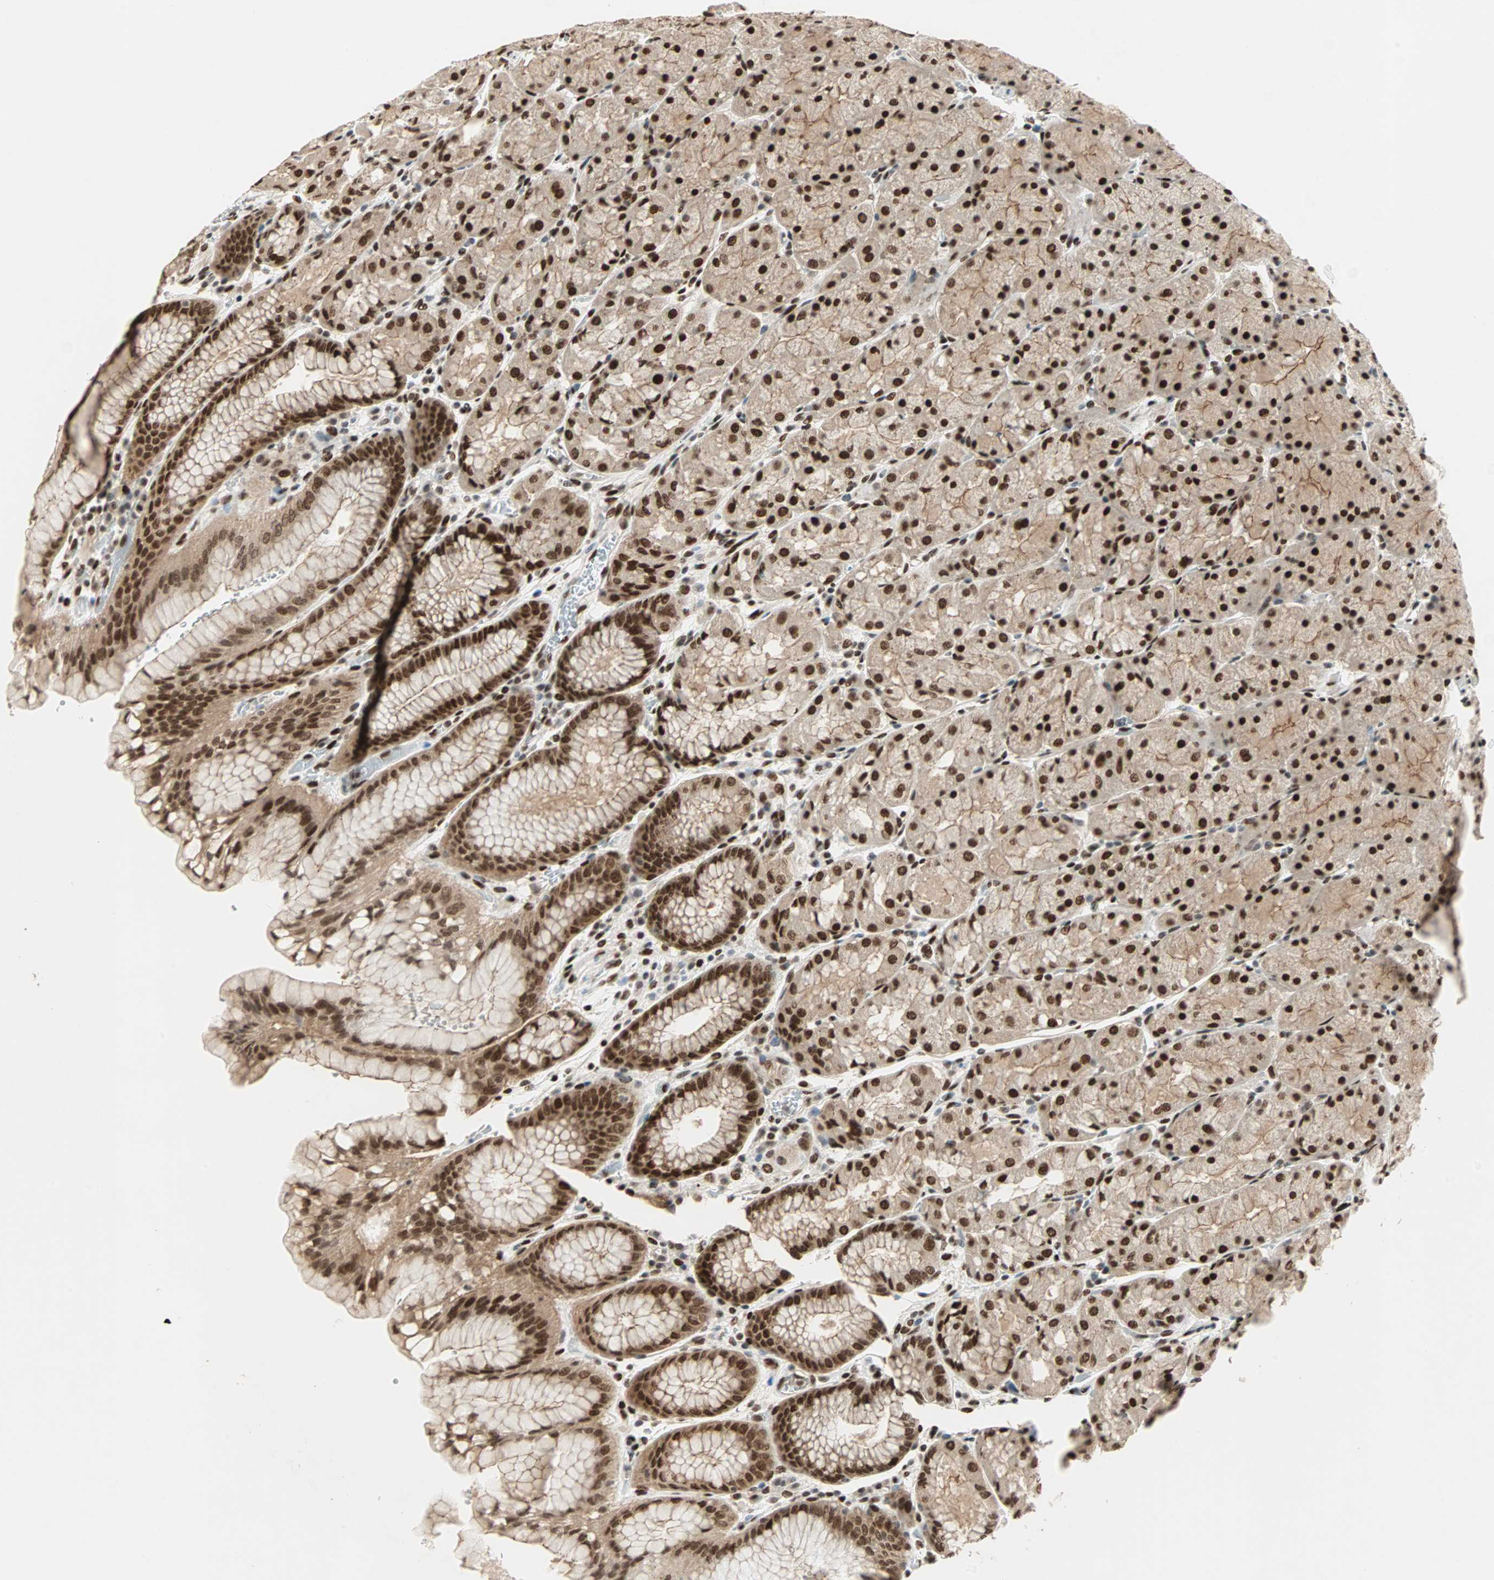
{"staining": {"intensity": "strong", "quantity": ">75%", "location": "cytoplasmic/membranous,nuclear"}, "tissue": "stomach", "cell_type": "Glandular cells", "image_type": "normal", "snomed": [{"axis": "morphology", "description": "Normal tissue, NOS"}, {"axis": "topography", "description": "Stomach, upper"}, {"axis": "topography", "description": "Stomach"}], "caption": "The micrograph displays immunohistochemical staining of normal stomach. There is strong cytoplasmic/membranous,nuclear positivity is present in about >75% of glandular cells.", "gene": "BLM", "patient": {"sex": "male", "age": 76}}